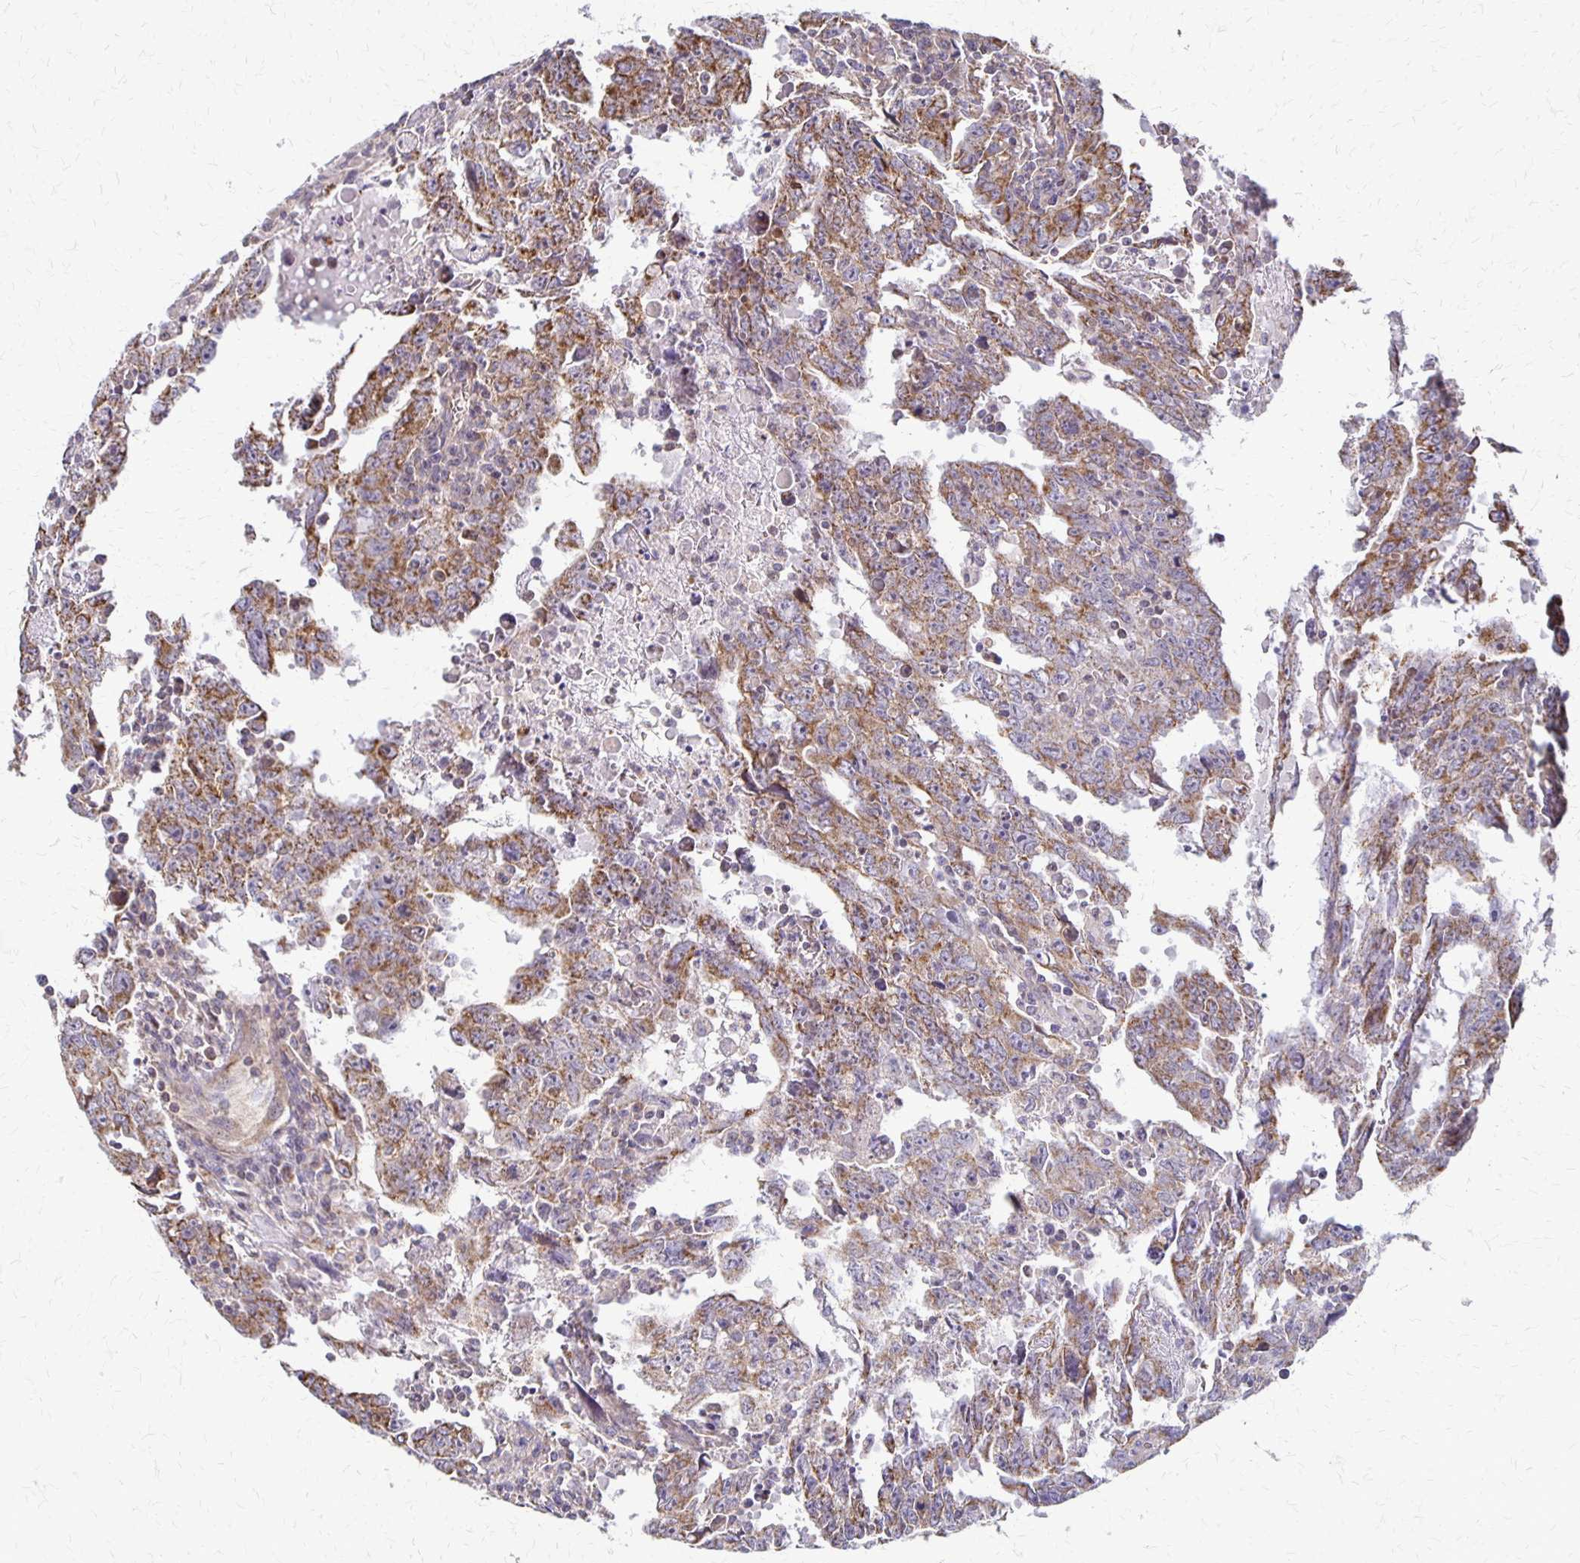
{"staining": {"intensity": "weak", "quantity": "25%-75%", "location": "cytoplasmic/membranous"}, "tissue": "testis cancer", "cell_type": "Tumor cells", "image_type": "cancer", "snomed": [{"axis": "morphology", "description": "Carcinoma, Embryonal, NOS"}, {"axis": "topography", "description": "Testis"}], "caption": "Human testis cancer stained with a protein marker displays weak staining in tumor cells.", "gene": "EIF4EBP2", "patient": {"sex": "male", "age": 22}}